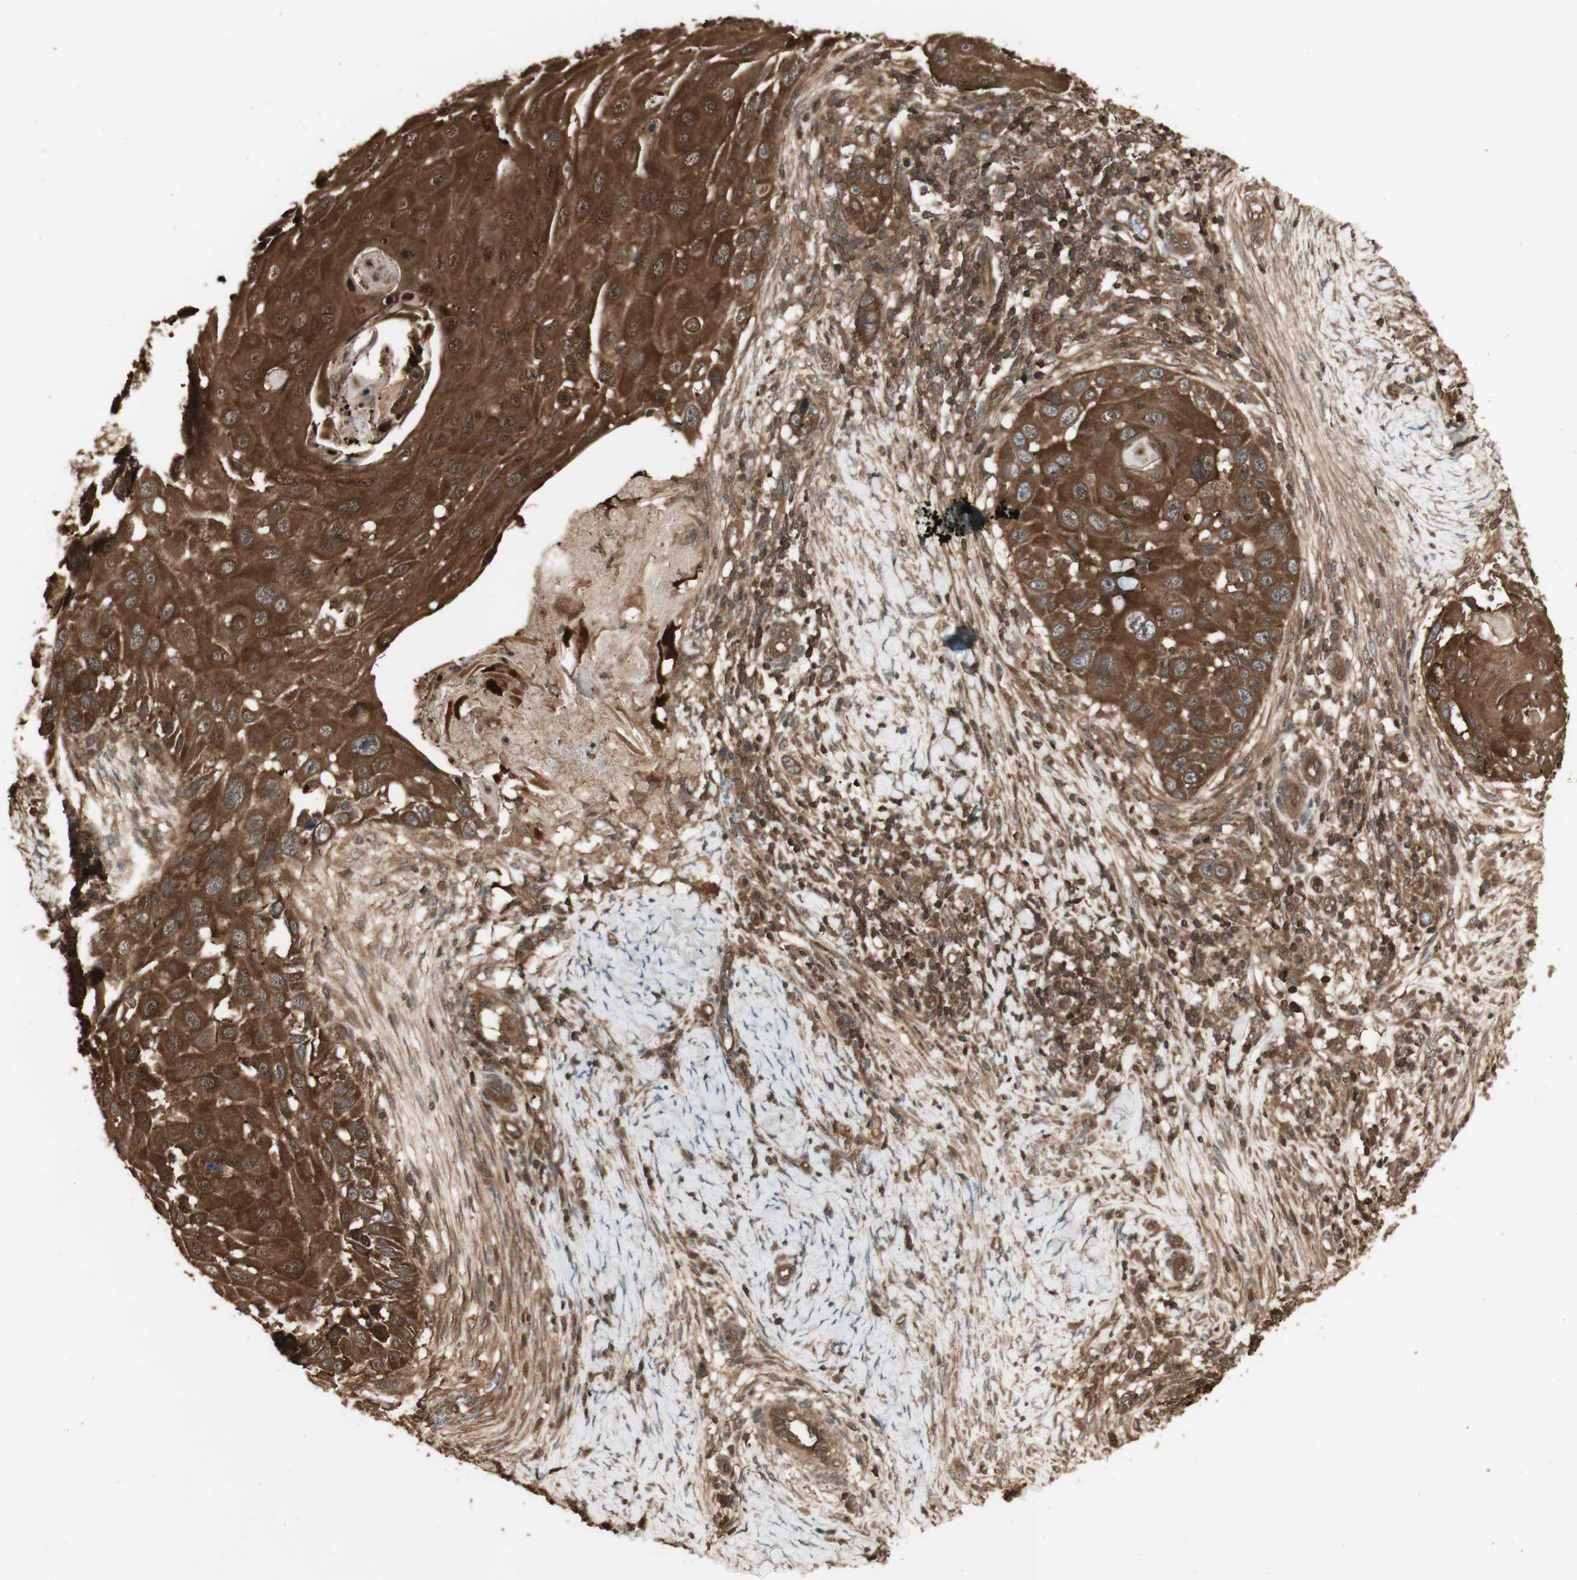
{"staining": {"intensity": "strong", "quantity": ">75%", "location": "cytoplasmic/membranous,nuclear"}, "tissue": "skin cancer", "cell_type": "Tumor cells", "image_type": "cancer", "snomed": [{"axis": "morphology", "description": "Squamous cell carcinoma, NOS"}, {"axis": "topography", "description": "Skin"}], "caption": "Immunohistochemical staining of skin cancer (squamous cell carcinoma) displays high levels of strong cytoplasmic/membranous and nuclear protein expression in about >75% of tumor cells.", "gene": "YWHAB", "patient": {"sex": "female", "age": 44}}